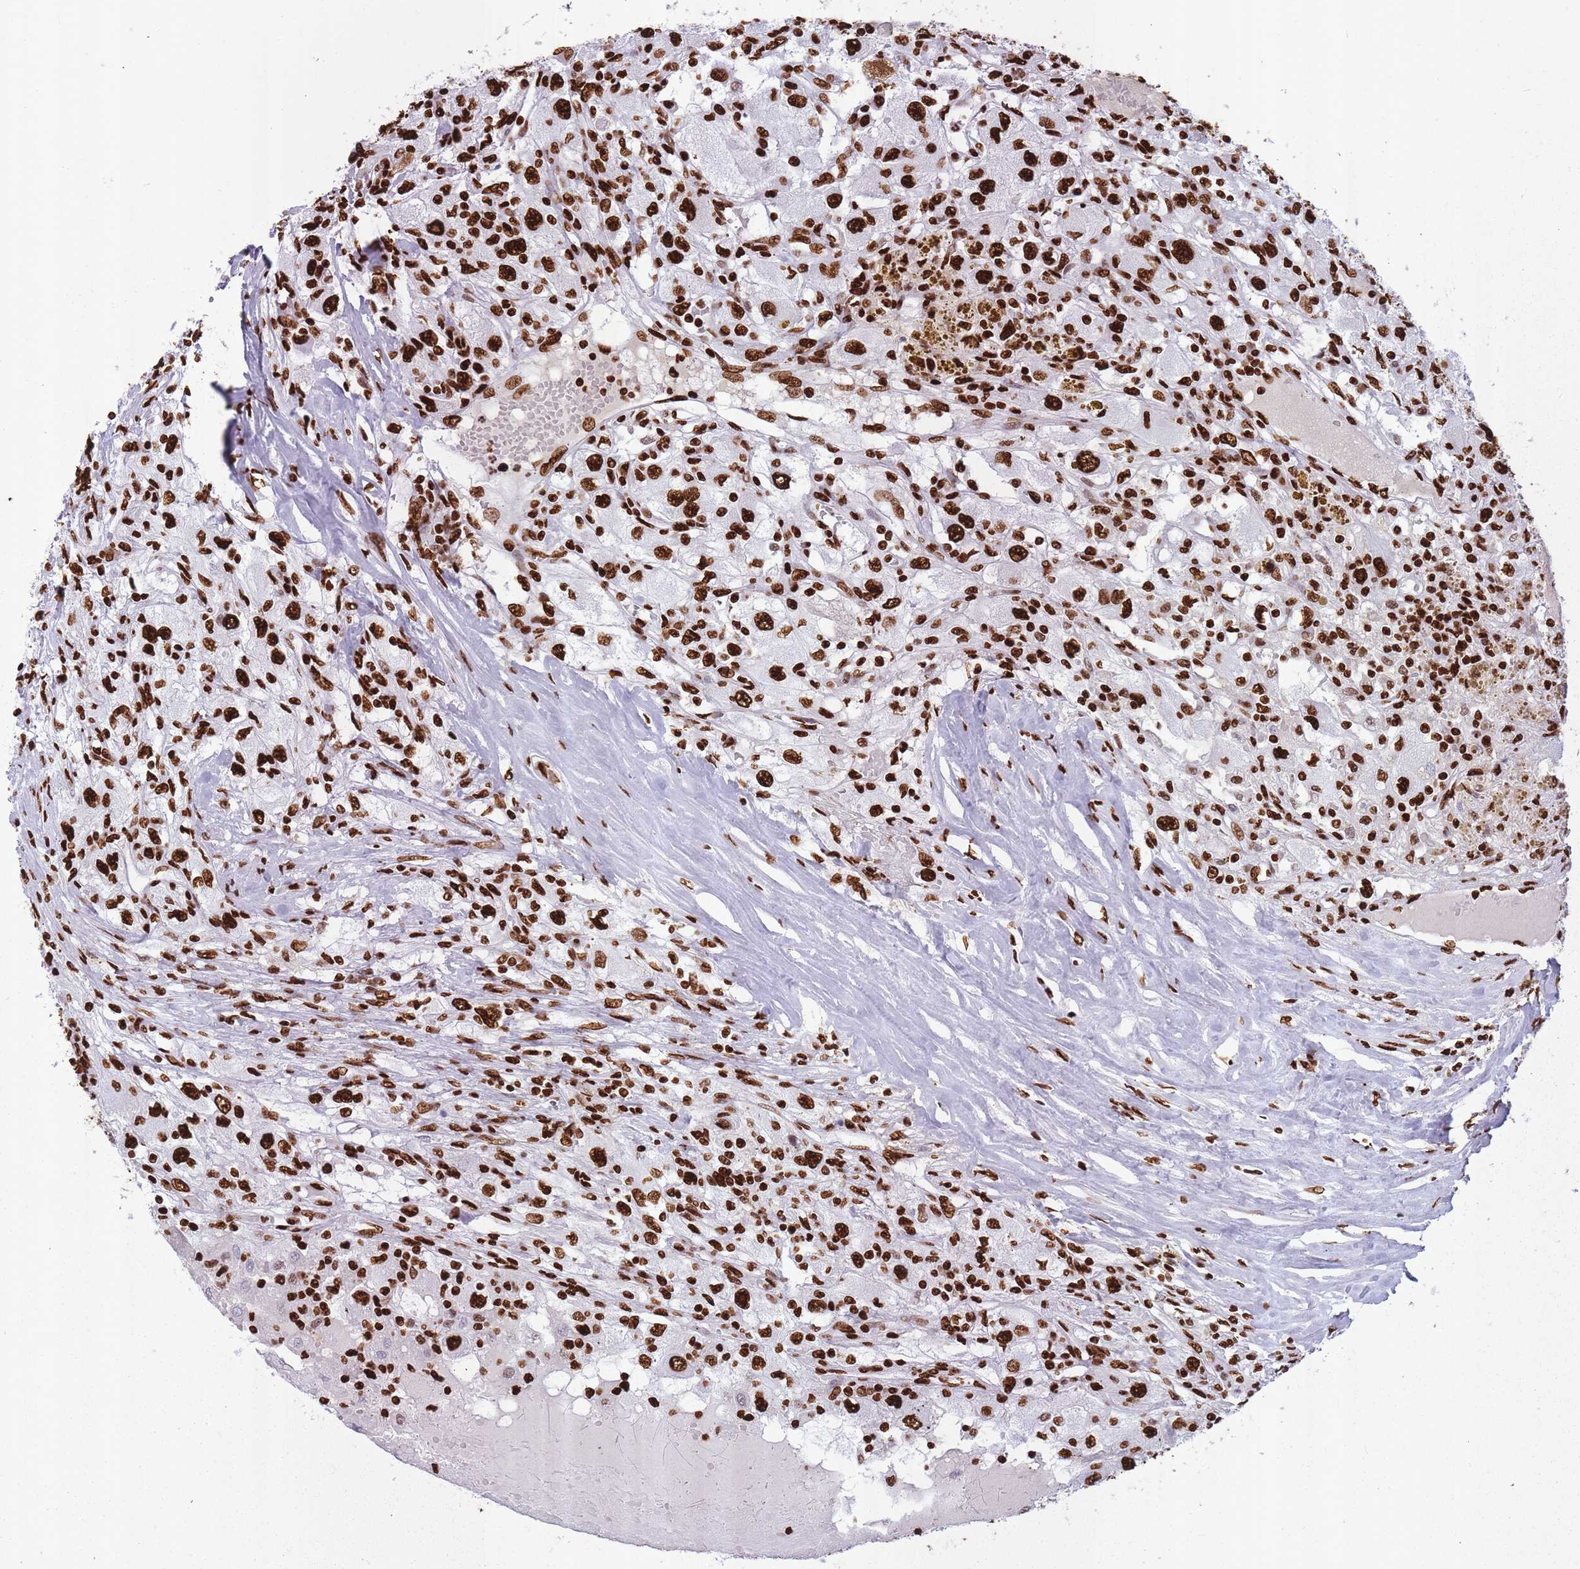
{"staining": {"intensity": "strong", "quantity": ">75%", "location": "nuclear"}, "tissue": "renal cancer", "cell_type": "Tumor cells", "image_type": "cancer", "snomed": [{"axis": "morphology", "description": "Adenocarcinoma, NOS"}, {"axis": "topography", "description": "Kidney"}], "caption": "Protein expression analysis of human renal cancer reveals strong nuclear positivity in about >75% of tumor cells. (IHC, brightfield microscopy, high magnification).", "gene": "HNRNPUL1", "patient": {"sex": "female", "age": 67}}